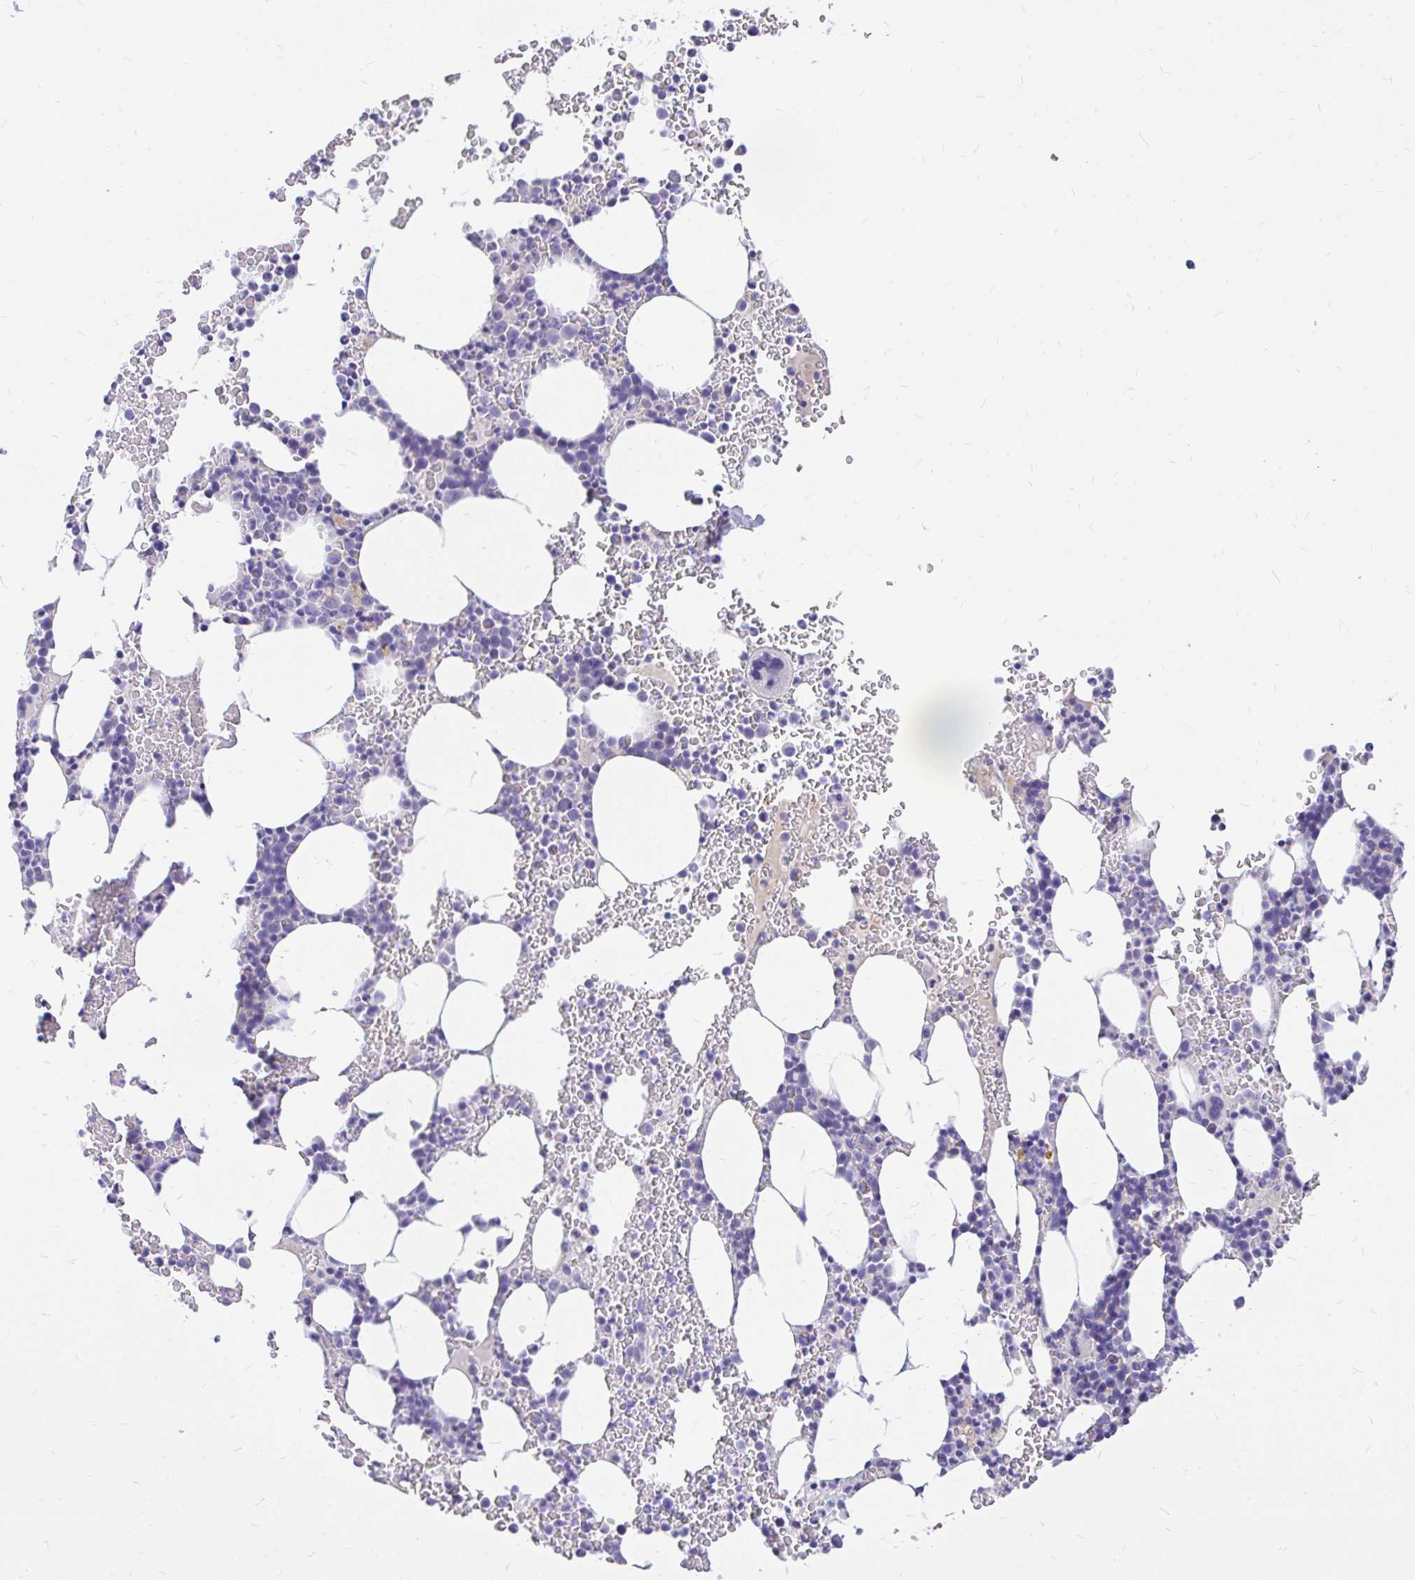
{"staining": {"intensity": "negative", "quantity": "none", "location": "none"}, "tissue": "bone marrow", "cell_type": "Hematopoietic cells", "image_type": "normal", "snomed": [{"axis": "morphology", "description": "Normal tissue, NOS"}, {"axis": "topography", "description": "Bone marrow"}], "caption": "The IHC micrograph has no significant expression in hematopoietic cells of bone marrow. The staining is performed using DAB brown chromogen with nuclei counter-stained in using hematoxylin.", "gene": "MAP1LC3A", "patient": {"sex": "female", "age": 62}}